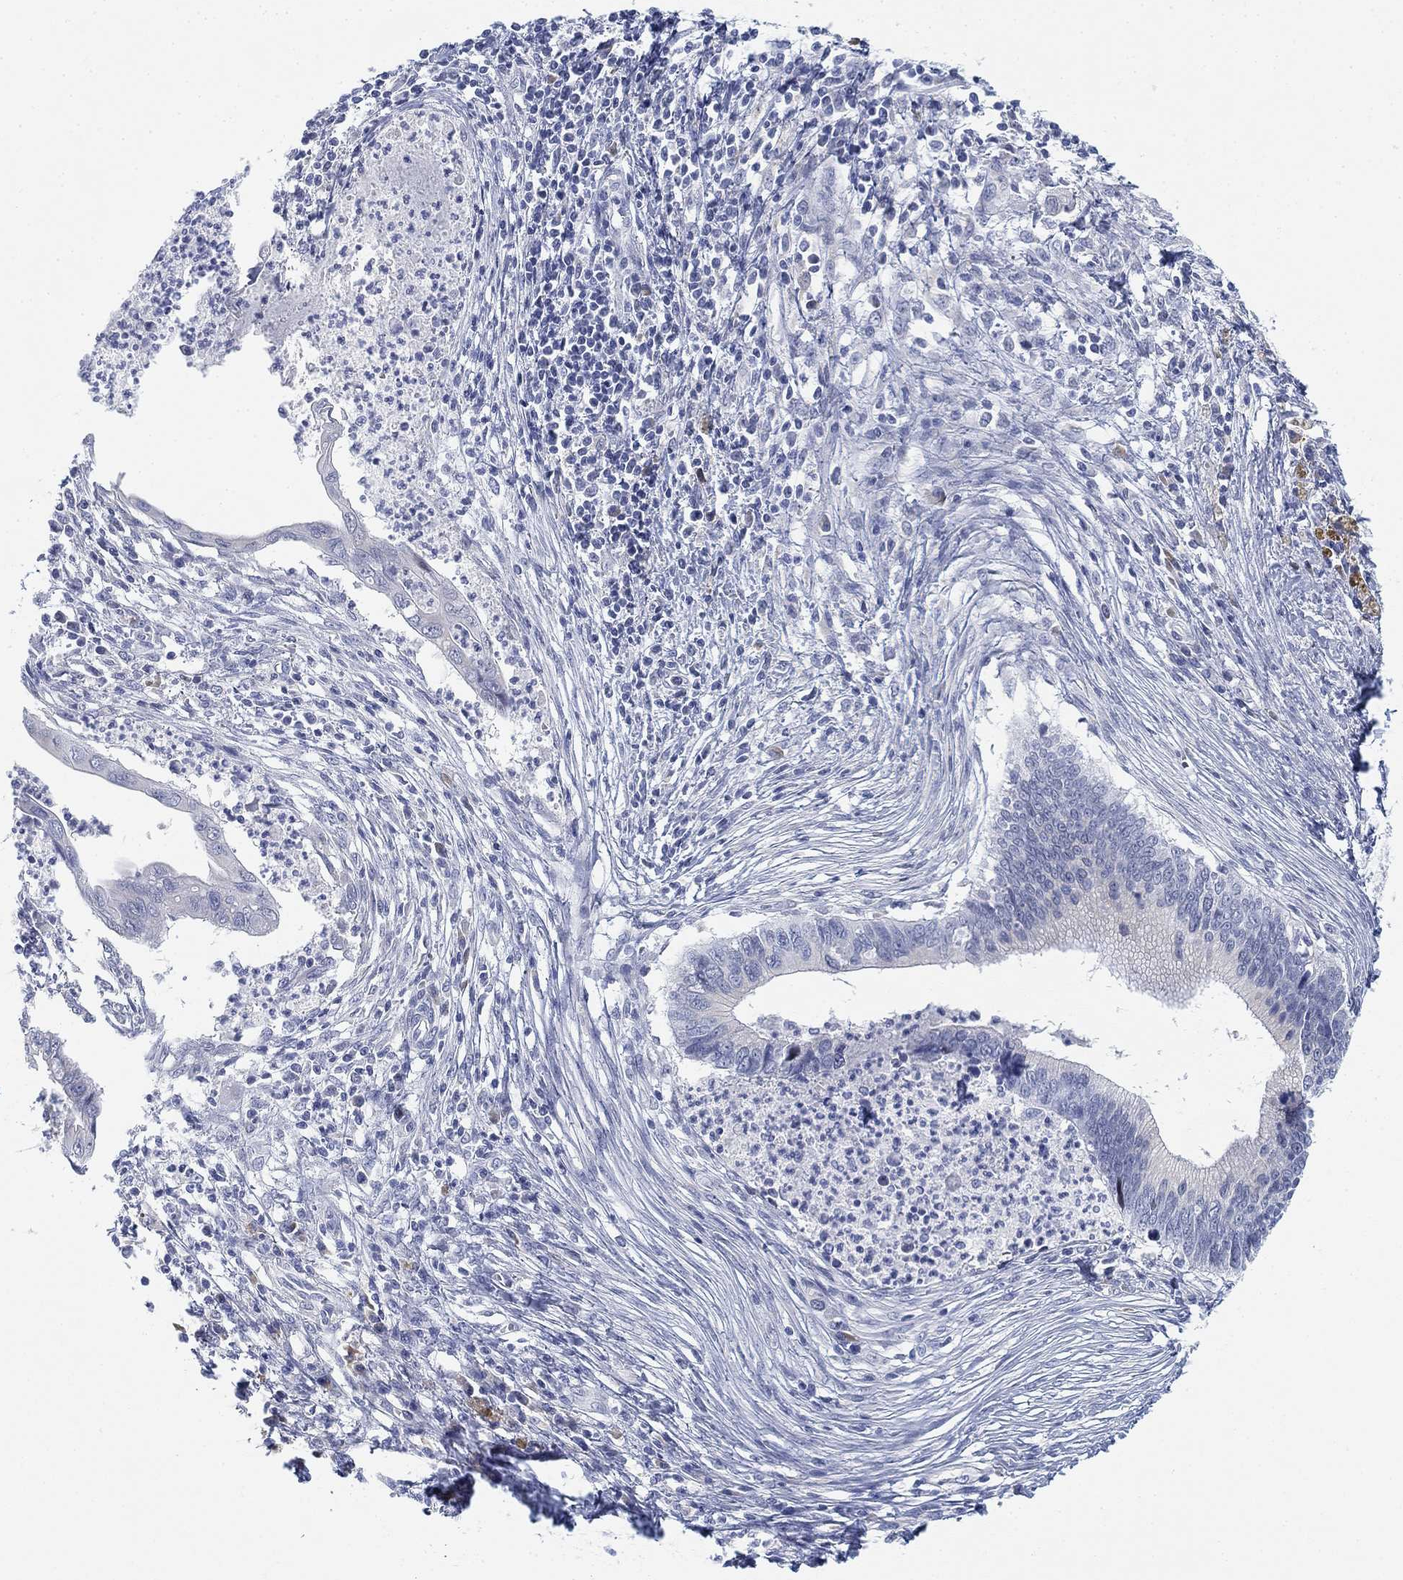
{"staining": {"intensity": "negative", "quantity": "none", "location": "none"}, "tissue": "cervical cancer", "cell_type": "Tumor cells", "image_type": "cancer", "snomed": [{"axis": "morphology", "description": "Adenocarcinoma, NOS"}, {"axis": "topography", "description": "Cervix"}], "caption": "Image shows no protein staining in tumor cells of cervical cancer (adenocarcinoma) tissue.", "gene": "GCNA", "patient": {"sex": "female", "age": 42}}